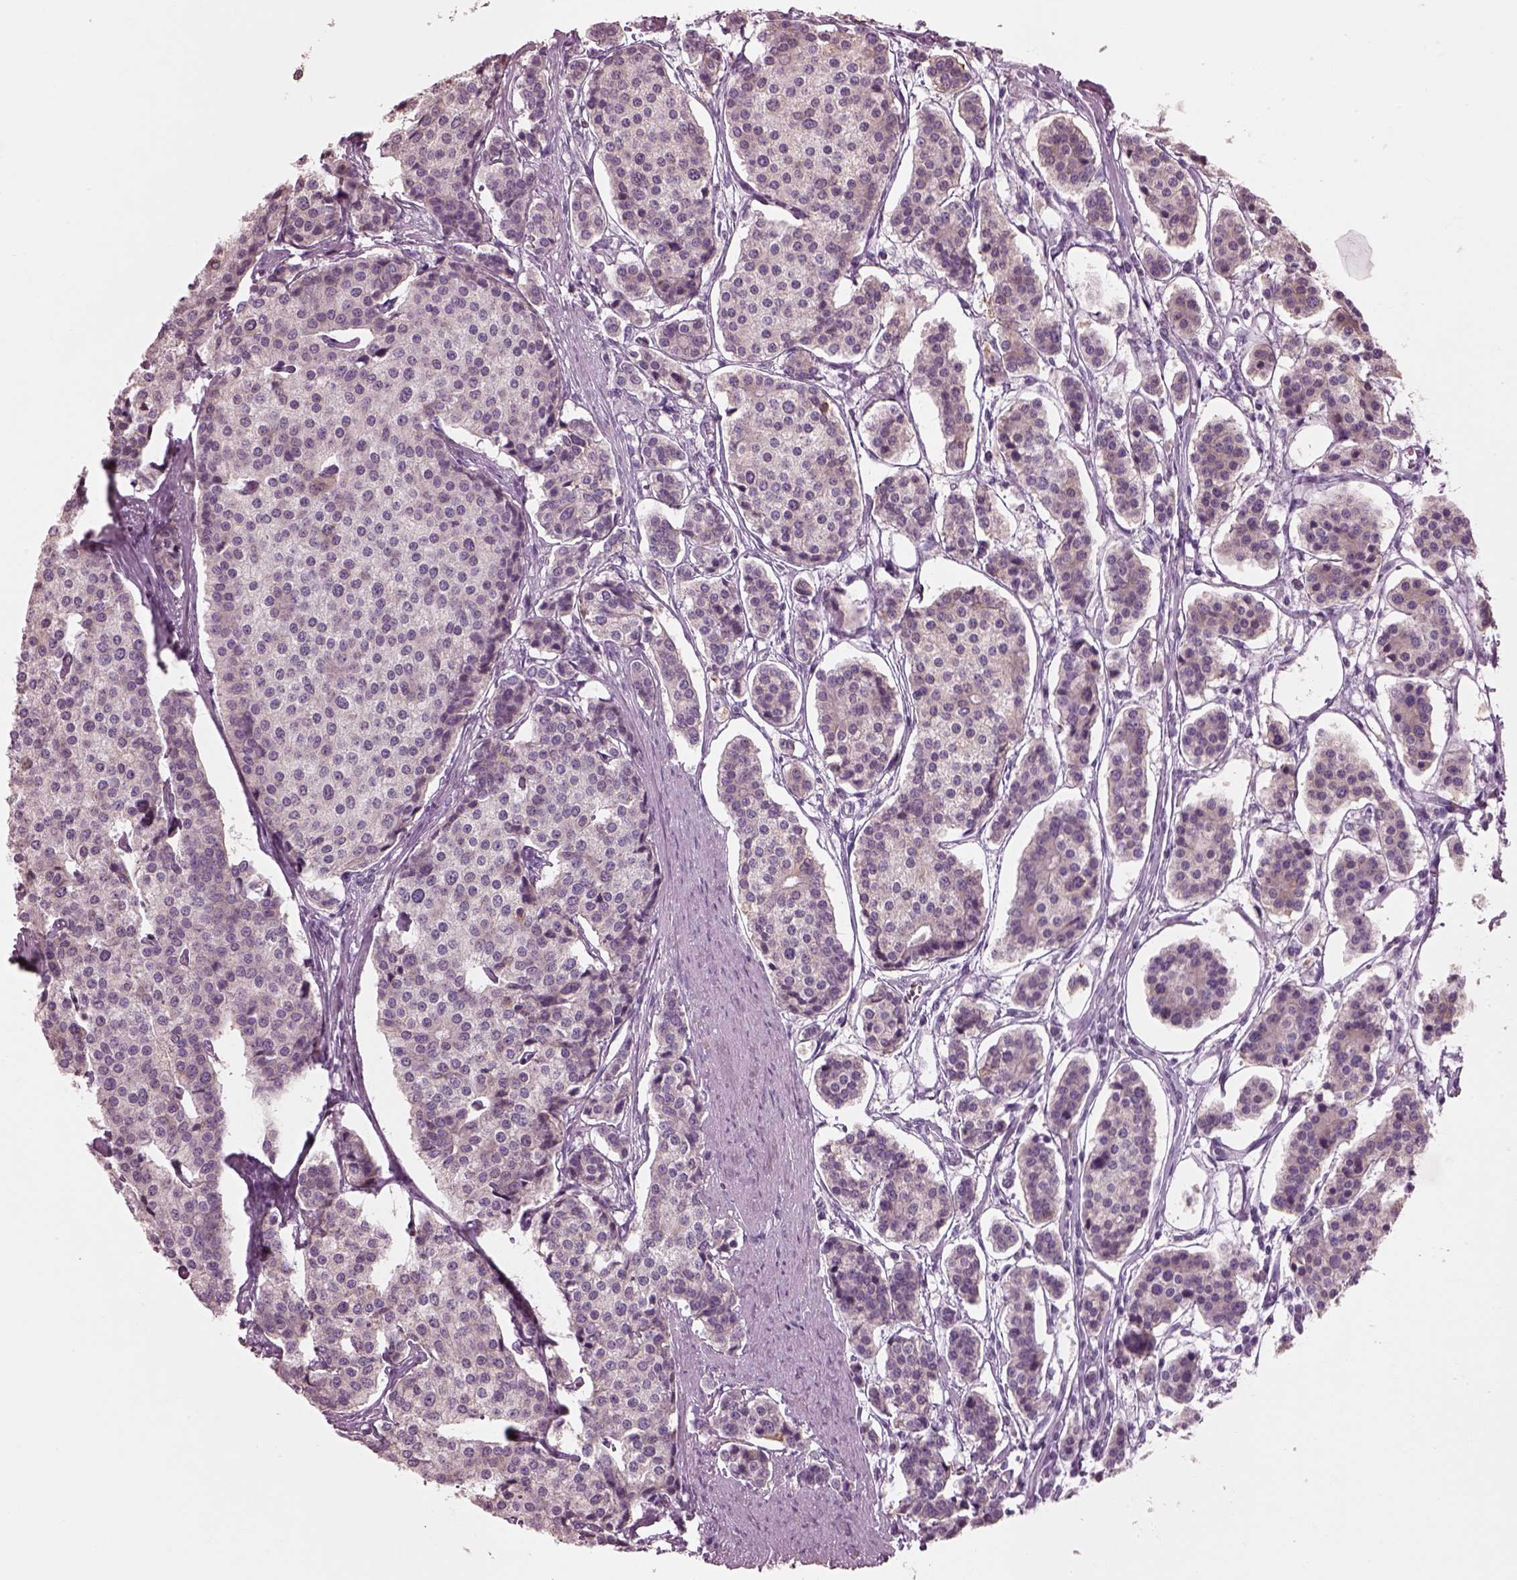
{"staining": {"intensity": "negative", "quantity": "none", "location": "none"}, "tissue": "carcinoid", "cell_type": "Tumor cells", "image_type": "cancer", "snomed": [{"axis": "morphology", "description": "Carcinoid, malignant, NOS"}, {"axis": "topography", "description": "Small intestine"}], "caption": "IHC histopathology image of neoplastic tissue: carcinoid stained with DAB (3,3'-diaminobenzidine) exhibits no significant protein expression in tumor cells.", "gene": "SLC27A2", "patient": {"sex": "female", "age": 65}}